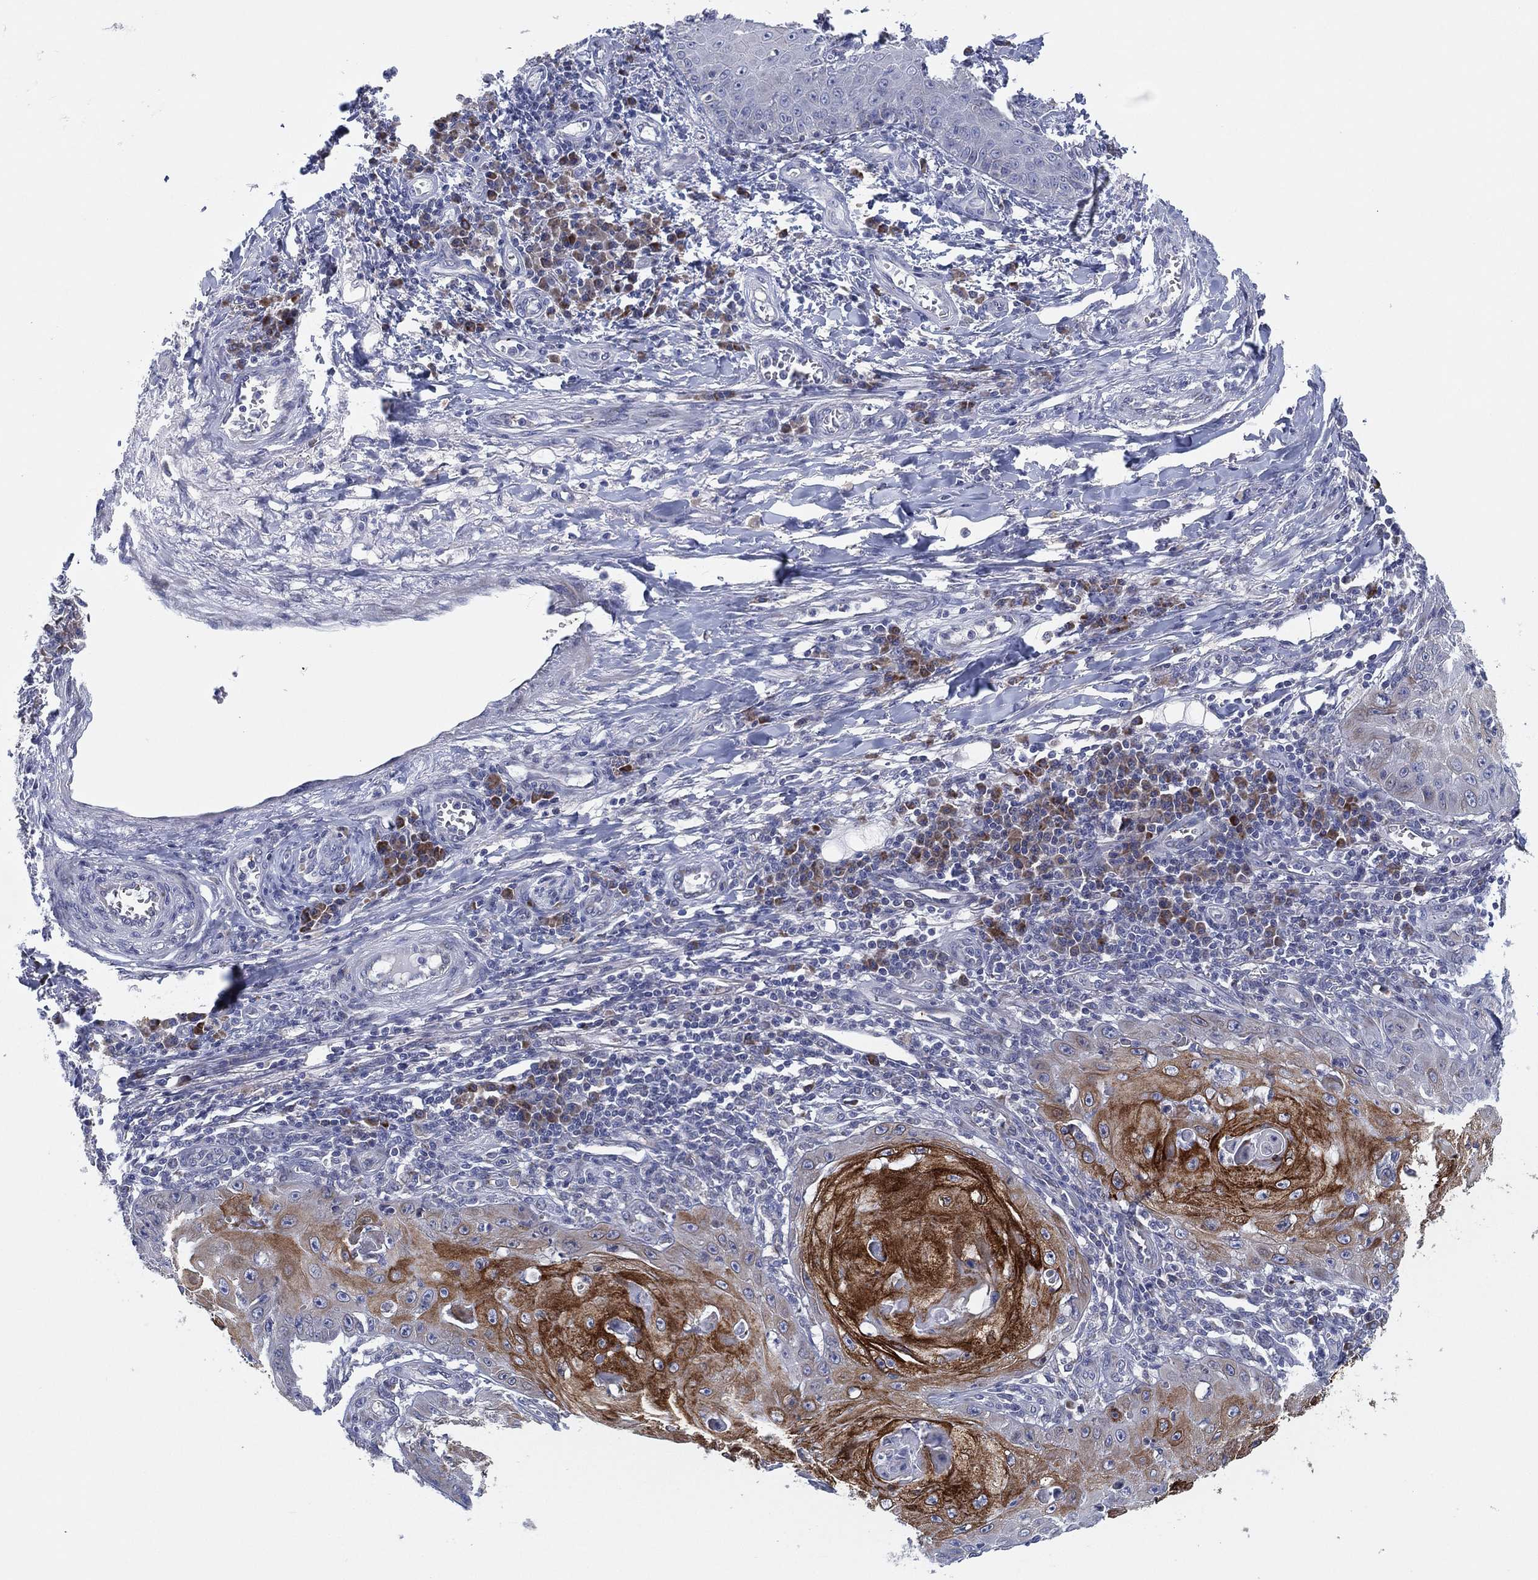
{"staining": {"intensity": "strong", "quantity": "25%-75%", "location": "cytoplasmic/membranous"}, "tissue": "skin cancer", "cell_type": "Tumor cells", "image_type": "cancer", "snomed": [{"axis": "morphology", "description": "Squamous cell carcinoma, NOS"}, {"axis": "topography", "description": "Skin"}], "caption": "Brown immunohistochemical staining in skin cancer exhibits strong cytoplasmic/membranous expression in about 25%-75% of tumor cells. (DAB (3,3'-diaminobenzidine) IHC, brown staining for protein, blue staining for nuclei).", "gene": "TMEM40", "patient": {"sex": "male", "age": 70}}